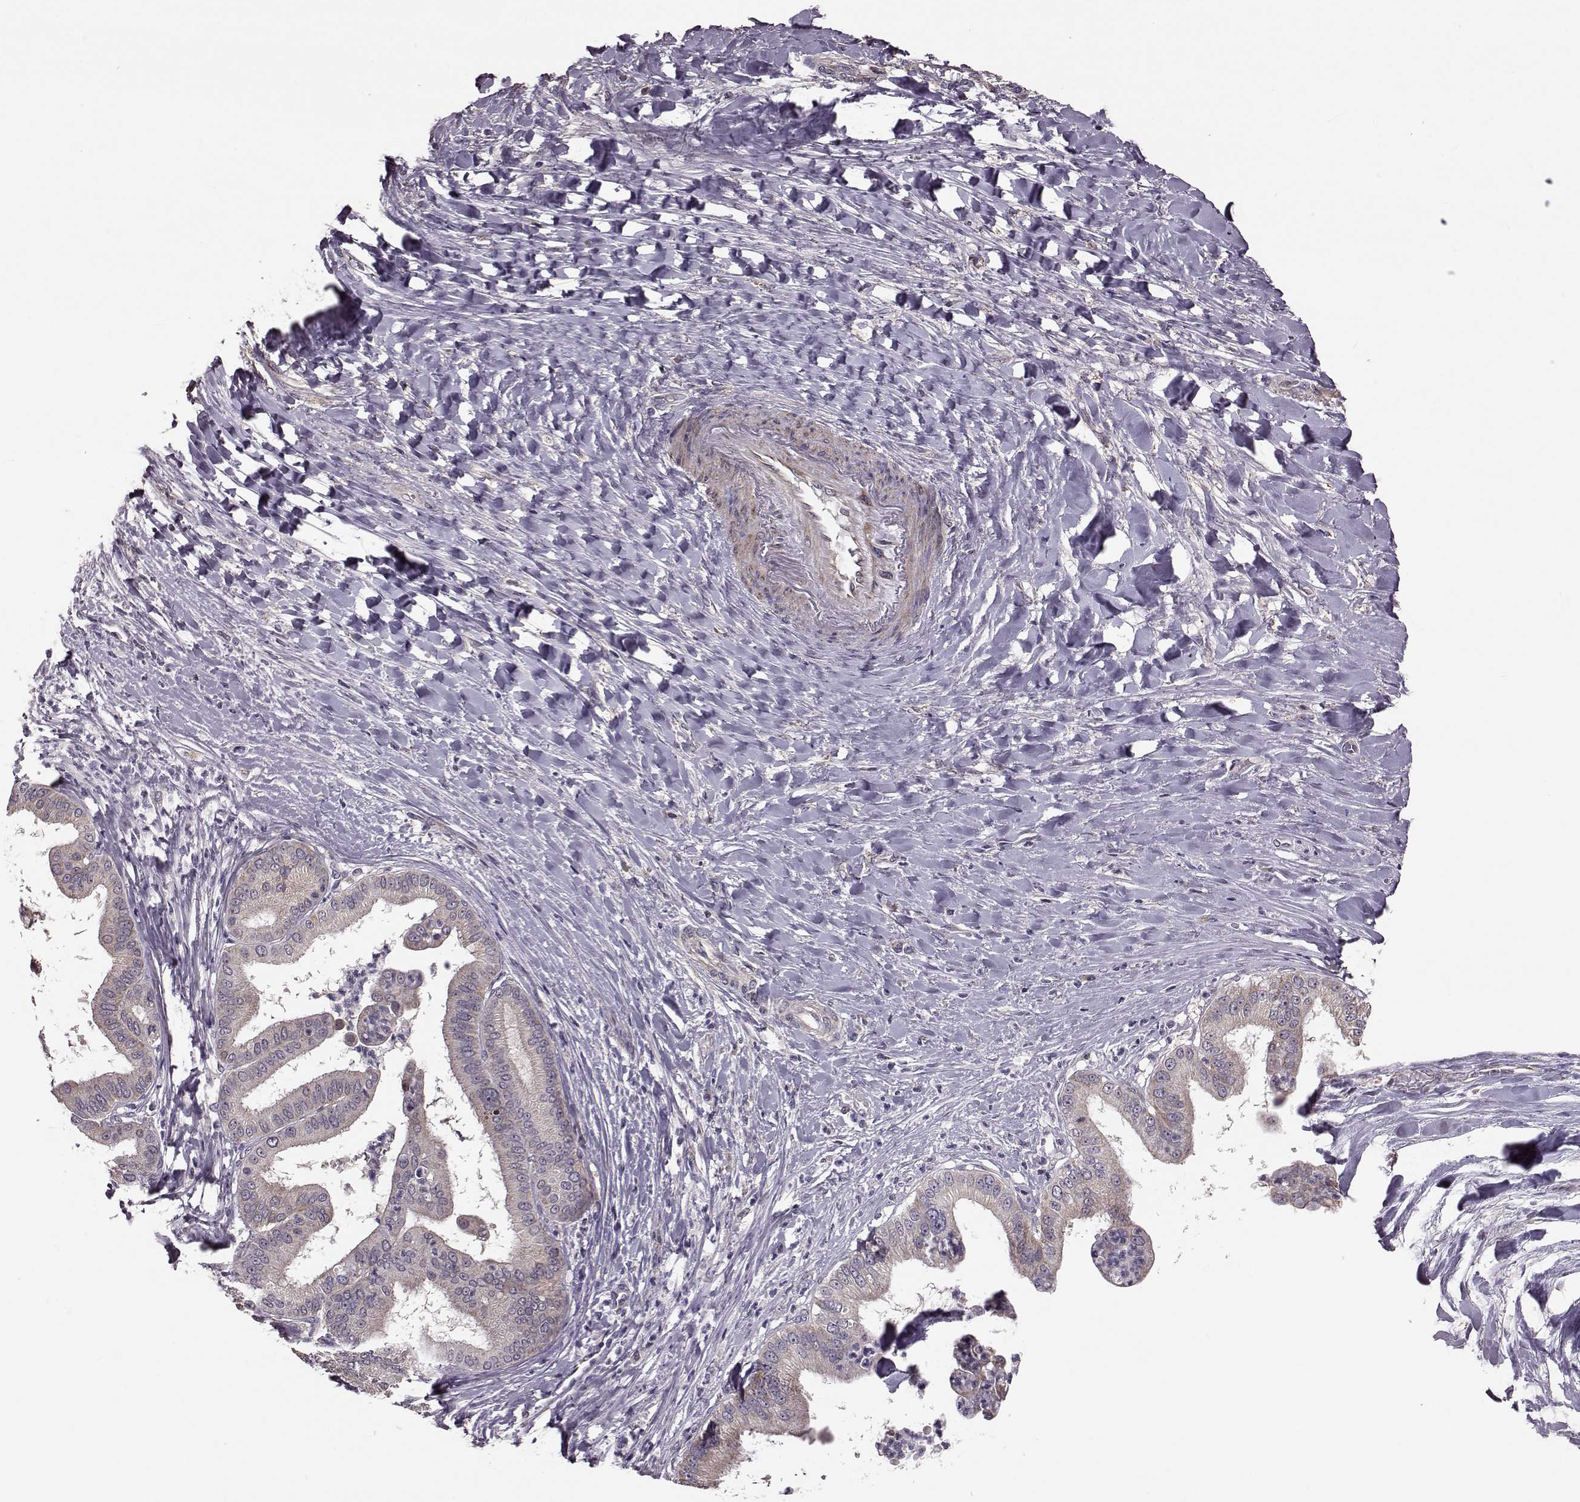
{"staining": {"intensity": "weak", "quantity": "<25%", "location": "cytoplasmic/membranous"}, "tissue": "liver cancer", "cell_type": "Tumor cells", "image_type": "cancer", "snomed": [{"axis": "morphology", "description": "Cholangiocarcinoma"}, {"axis": "topography", "description": "Liver"}], "caption": "IHC photomicrograph of neoplastic tissue: cholangiocarcinoma (liver) stained with DAB (3,3'-diaminobenzidine) displays no significant protein positivity in tumor cells.", "gene": "PUDP", "patient": {"sex": "female", "age": 54}}